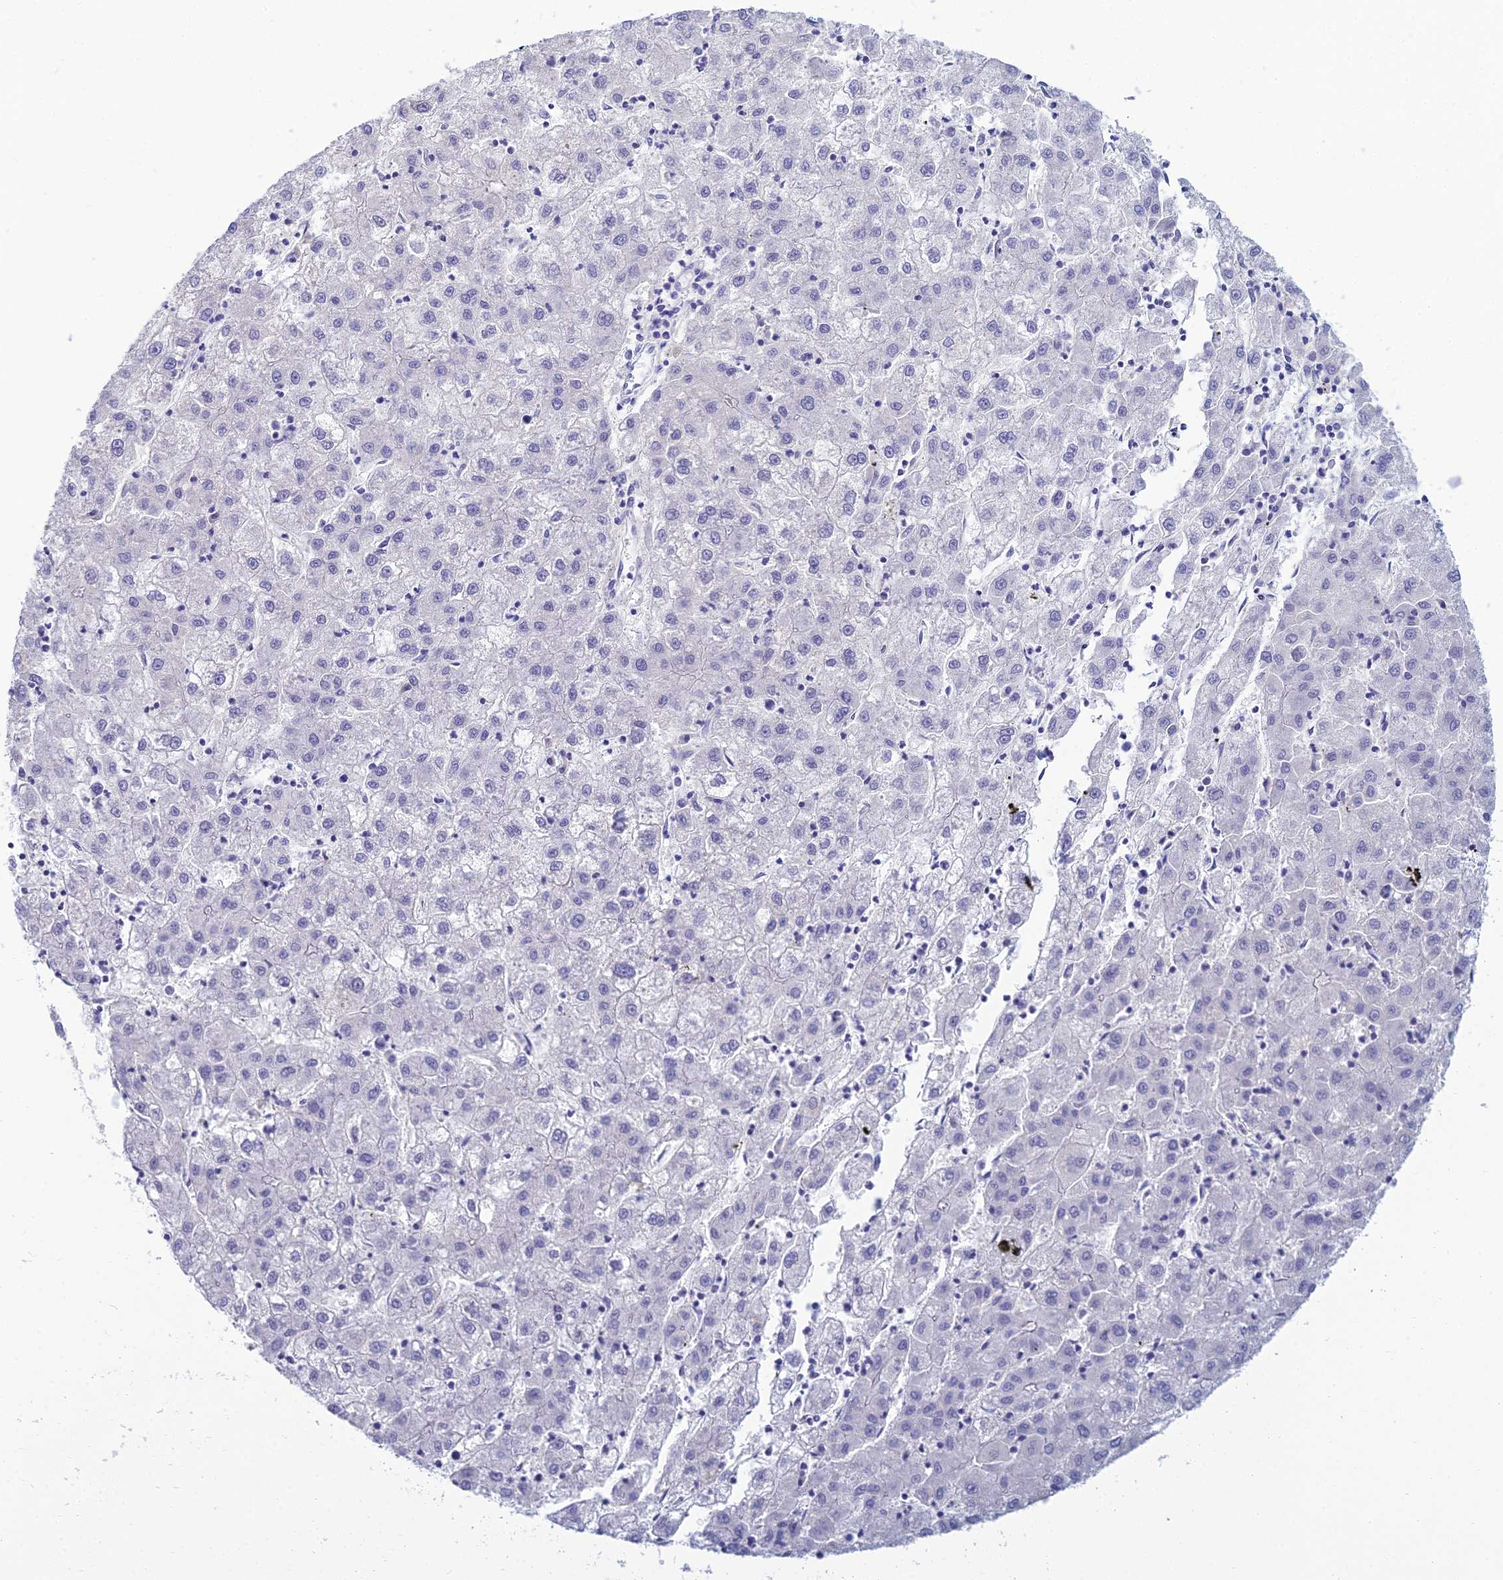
{"staining": {"intensity": "negative", "quantity": "none", "location": "none"}, "tissue": "liver cancer", "cell_type": "Tumor cells", "image_type": "cancer", "snomed": [{"axis": "morphology", "description": "Carcinoma, Hepatocellular, NOS"}, {"axis": "topography", "description": "Liver"}], "caption": "Liver cancer (hepatocellular carcinoma) was stained to show a protein in brown. There is no significant staining in tumor cells.", "gene": "MUC13", "patient": {"sex": "male", "age": 72}}